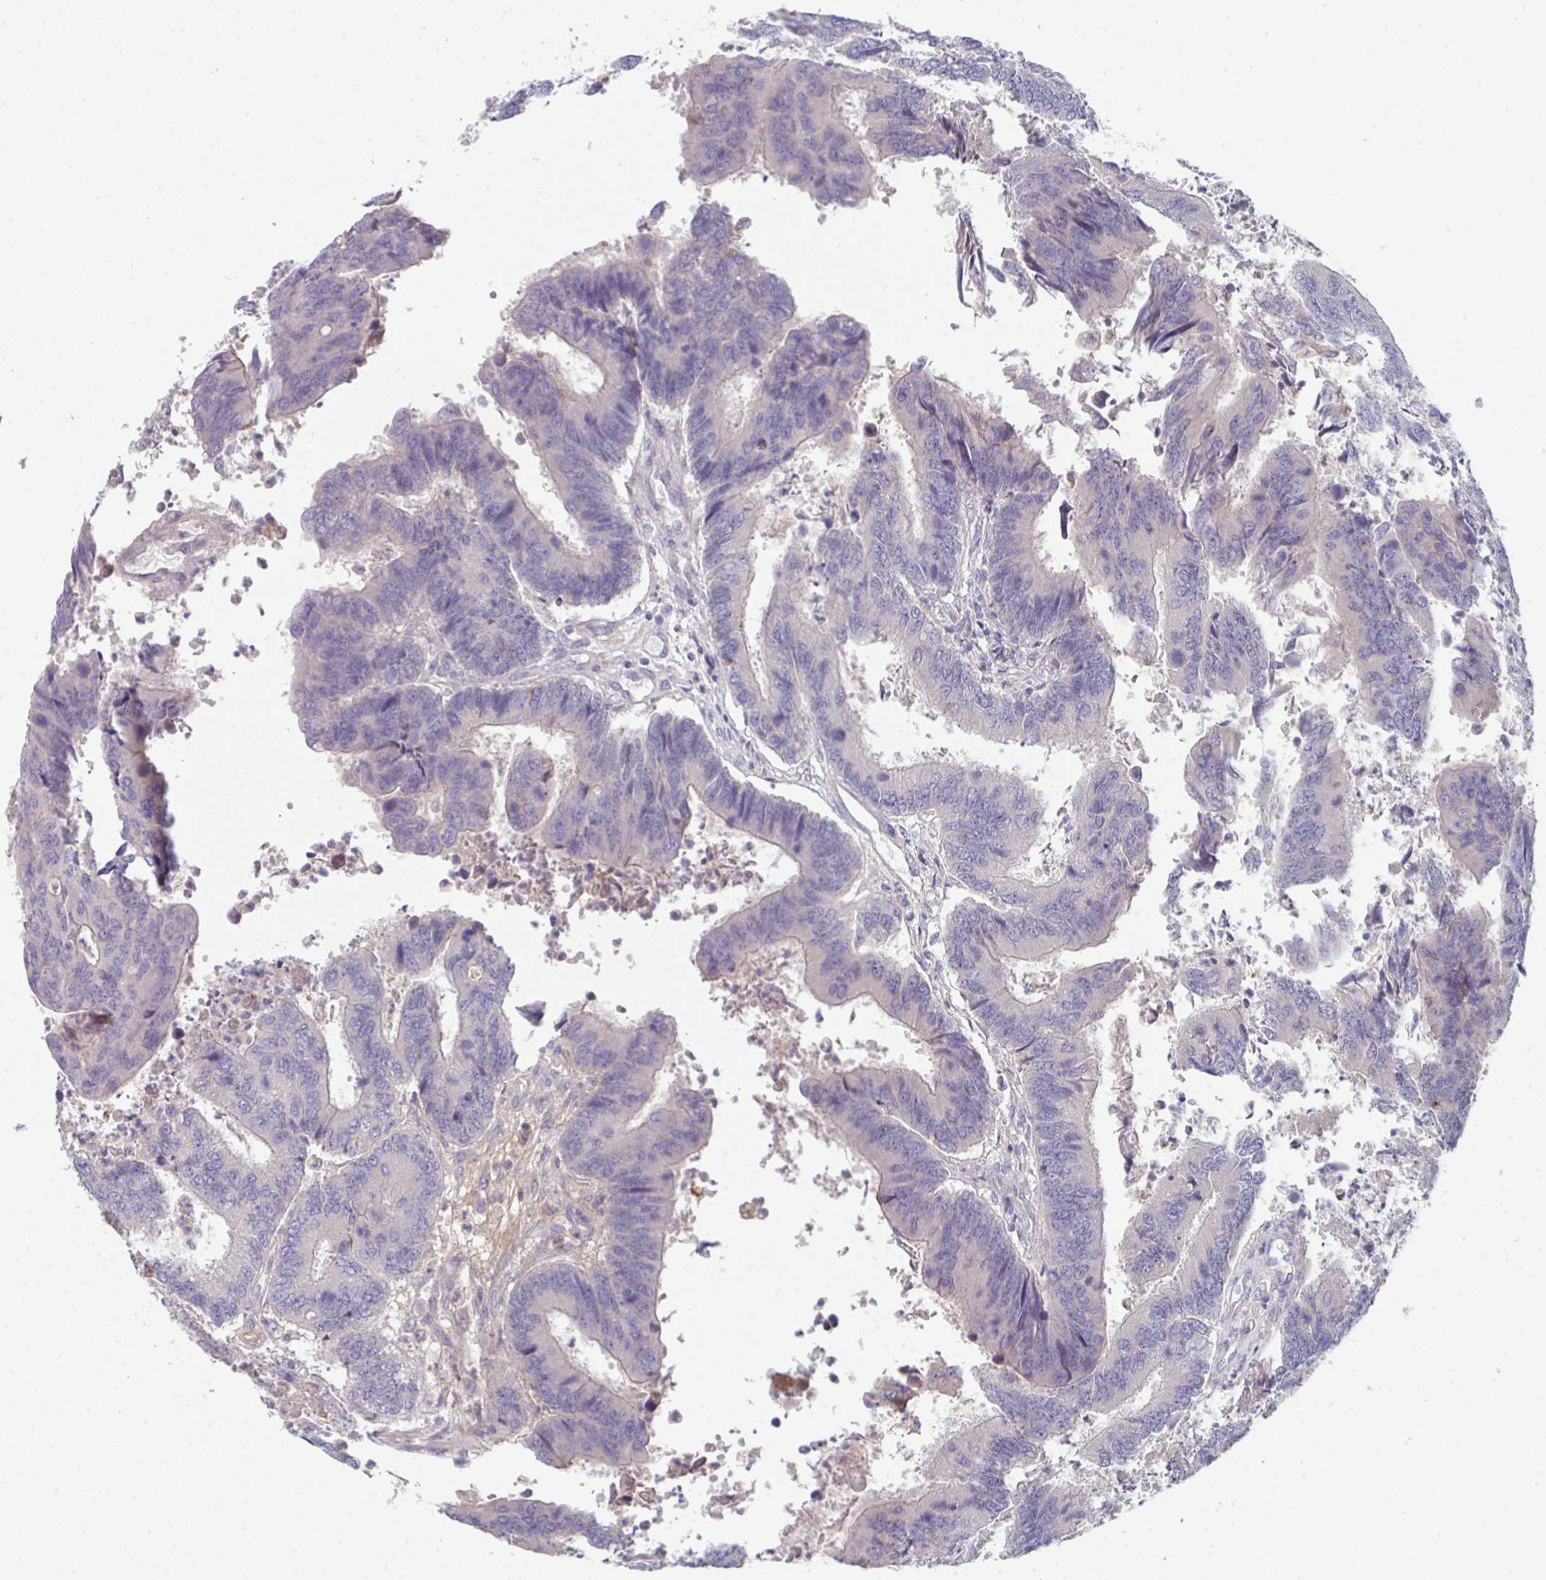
{"staining": {"intensity": "negative", "quantity": "none", "location": "none"}, "tissue": "colorectal cancer", "cell_type": "Tumor cells", "image_type": "cancer", "snomed": [{"axis": "morphology", "description": "Adenocarcinoma, NOS"}, {"axis": "topography", "description": "Colon"}], "caption": "Human adenocarcinoma (colorectal) stained for a protein using immunohistochemistry (IHC) shows no expression in tumor cells.", "gene": "HGFAC", "patient": {"sex": "female", "age": 67}}